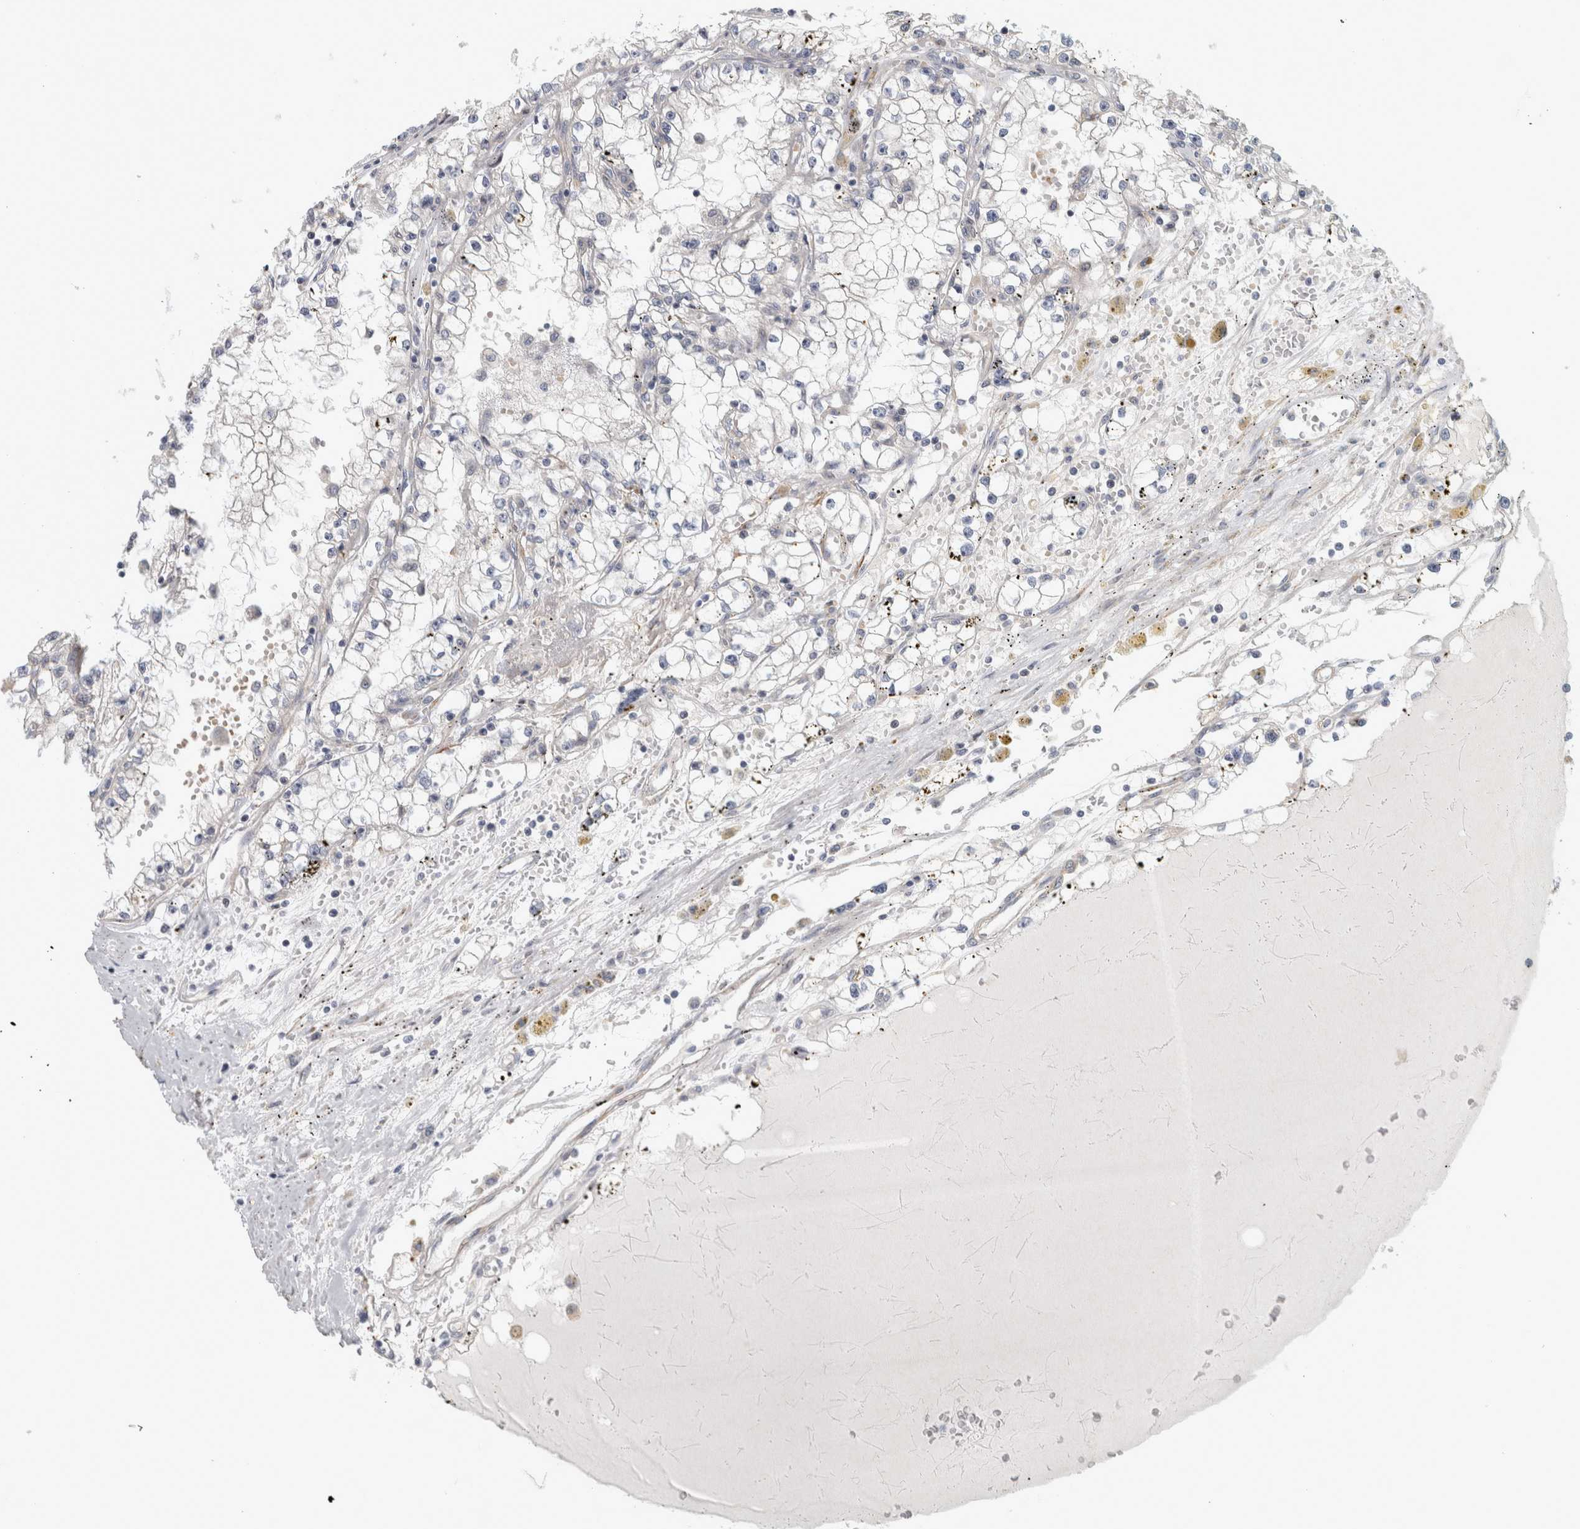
{"staining": {"intensity": "negative", "quantity": "none", "location": "none"}, "tissue": "renal cancer", "cell_type": "Tumor cells", "image_type": "cancer", "snomed": [{"axis": "morphology", "description": "Adenocarcinoma, NOS"}, {"axis": "topography", "description": "Kidney"}], "caption": "A photomicrograph of renal cancer stained for a protein displays no brown staining in tumor cells.", "gene": "ZNF804B", "patient": {"sex": "male", "age": 56}}